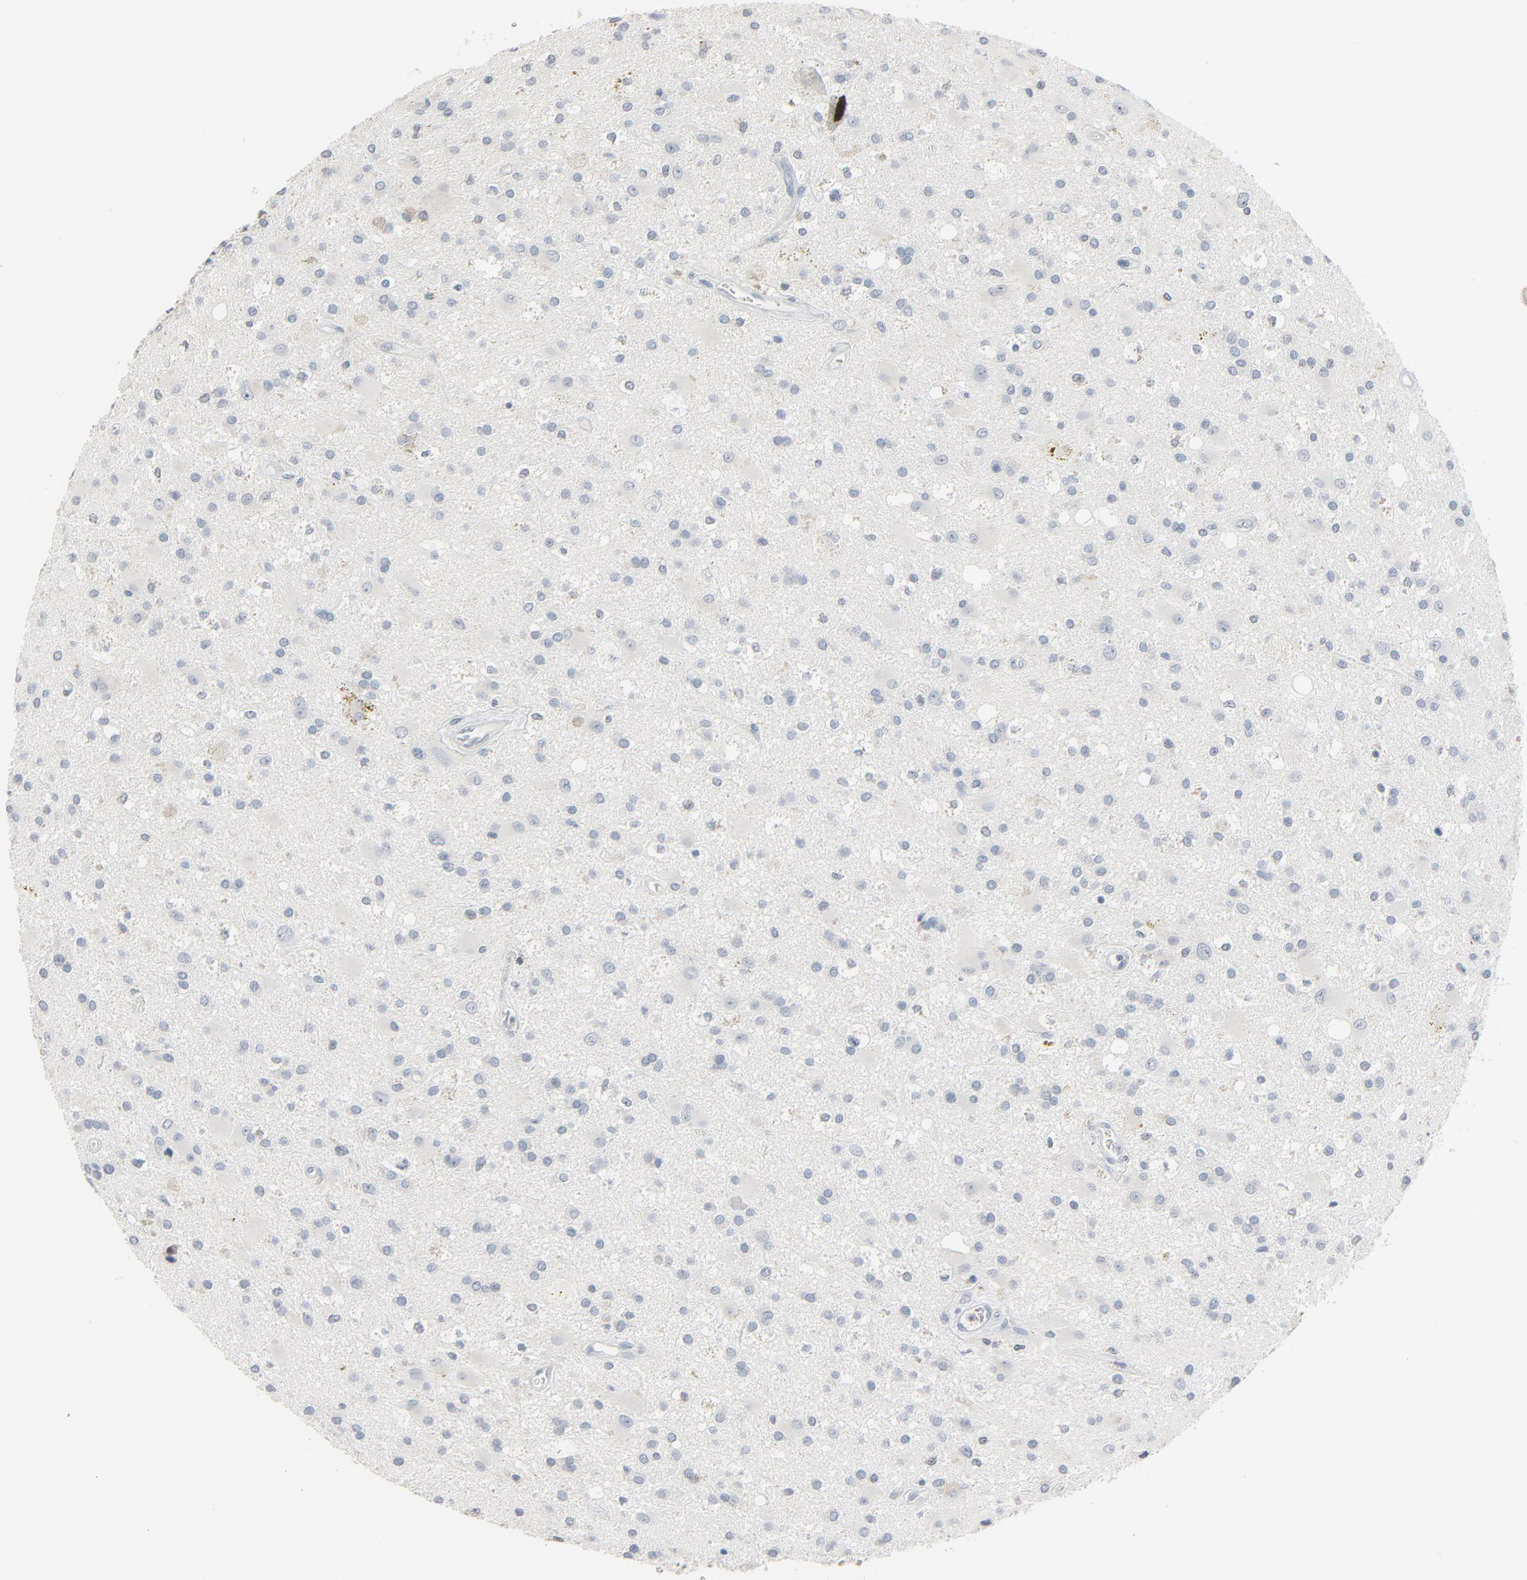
{"staining": {"intensity": "negative", "quantity": "none", "location": "none"}, "tissue": "glioma", "cell_type": "Tumor cells", "image_type": "cancer", "snomed": [{"axis": "morphology", "description": "Glioma, malignant, Low grade"}, {"axis": "topography", "description": "Brain"}], "caption": "Tumor cells are negative for protein expression in human low-grade glioma (malignant).", "gene": "SAGE1", "patient": {"sex": "male", "age": 58}}